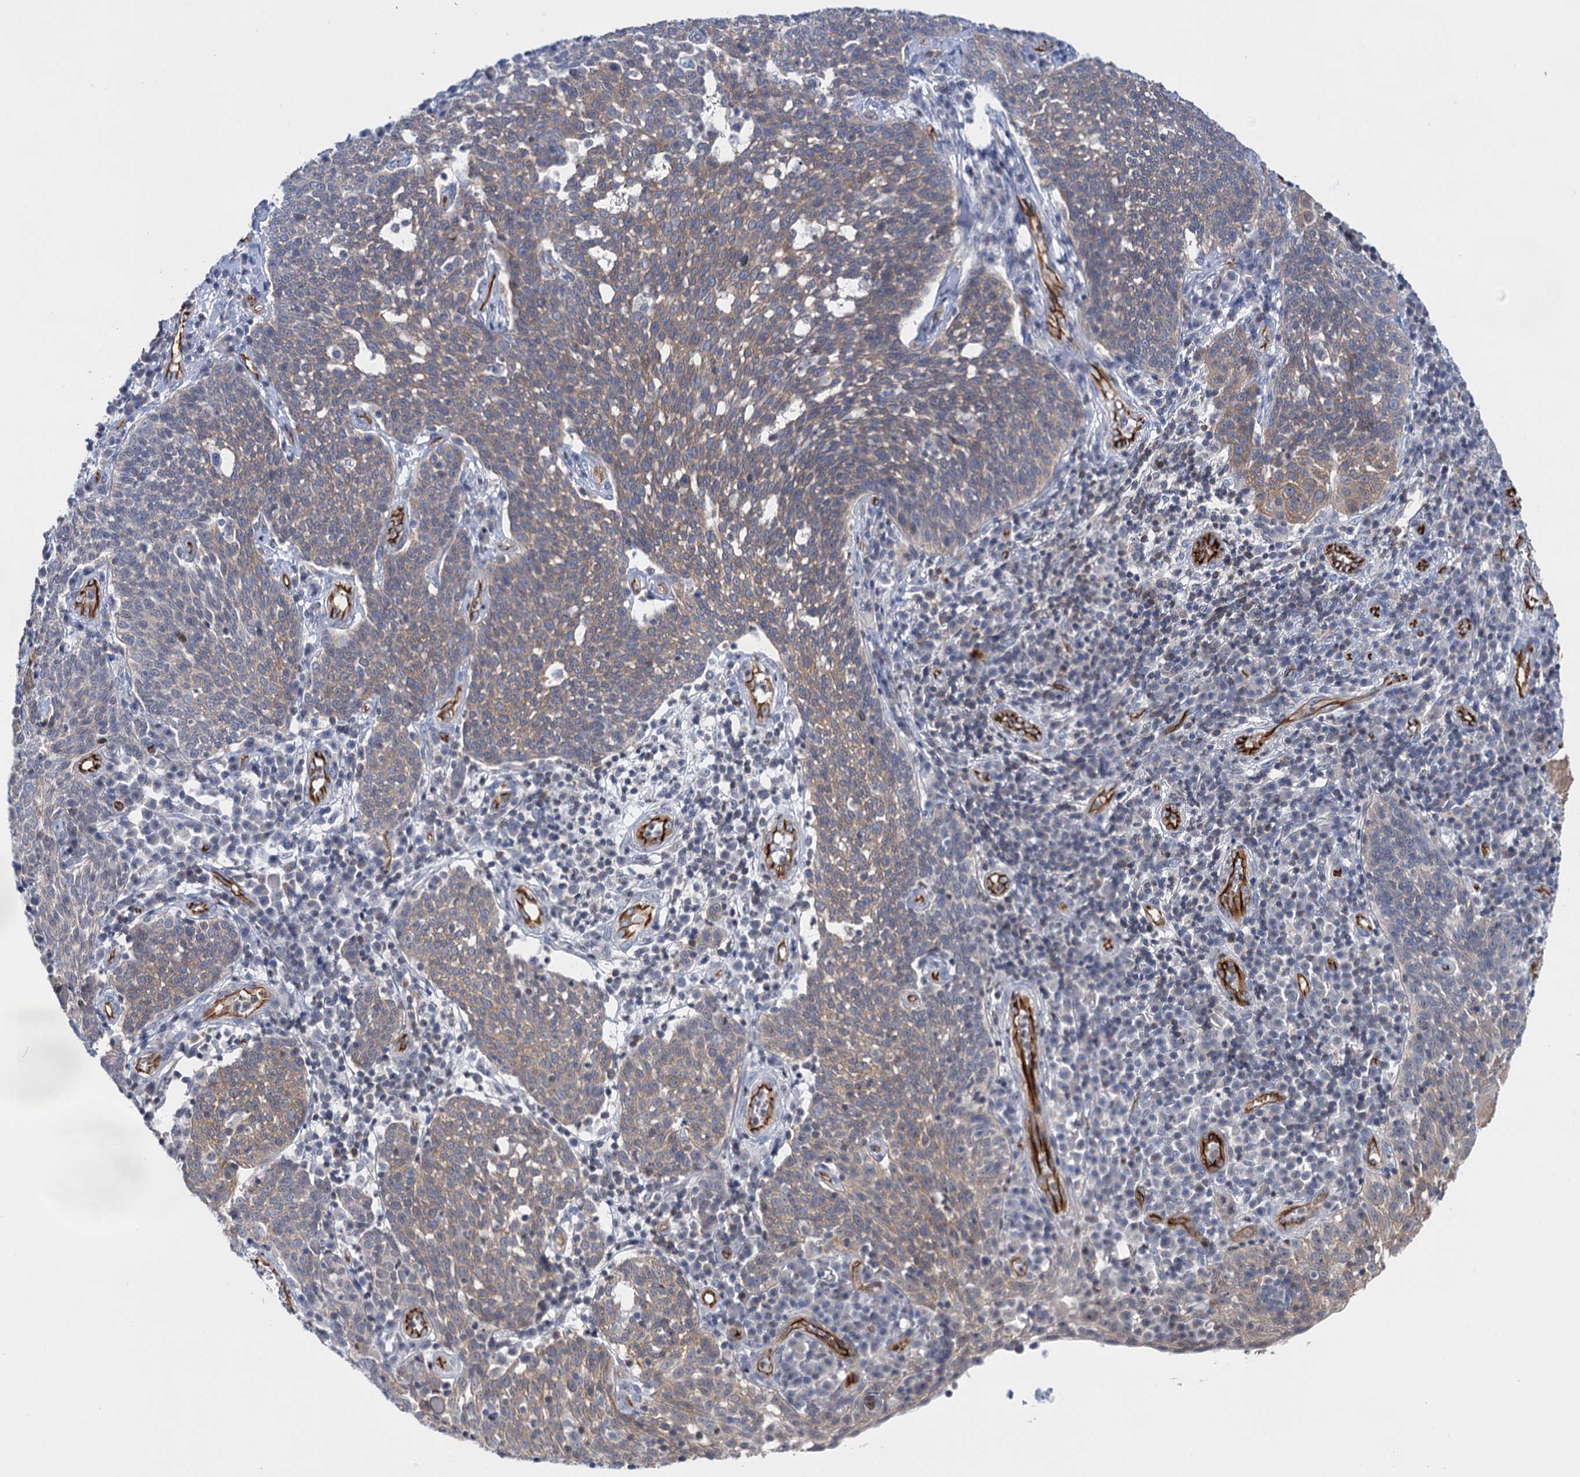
{"staining": {"intensity": "weak", "quantity": "<25%", "location": "cytoplasmic/membranous"}, "tissue": "cervical cancer", "cell_type": "Tumor cells", "image_type": "cancer", "snomed": [{"axis": "morphology", "description": "Squamous cell carcinoma, NOS"}, {"axis": "topography", "description": "Cervix"}], "caption": "DAB (3,3'-diaminobenzidine) immunohistochemical staining of human cervical cancer exhibits no significant expression in tumor cells.", "gene": "ABLIM1", "patient": {"sex": "female", "age": 34}}